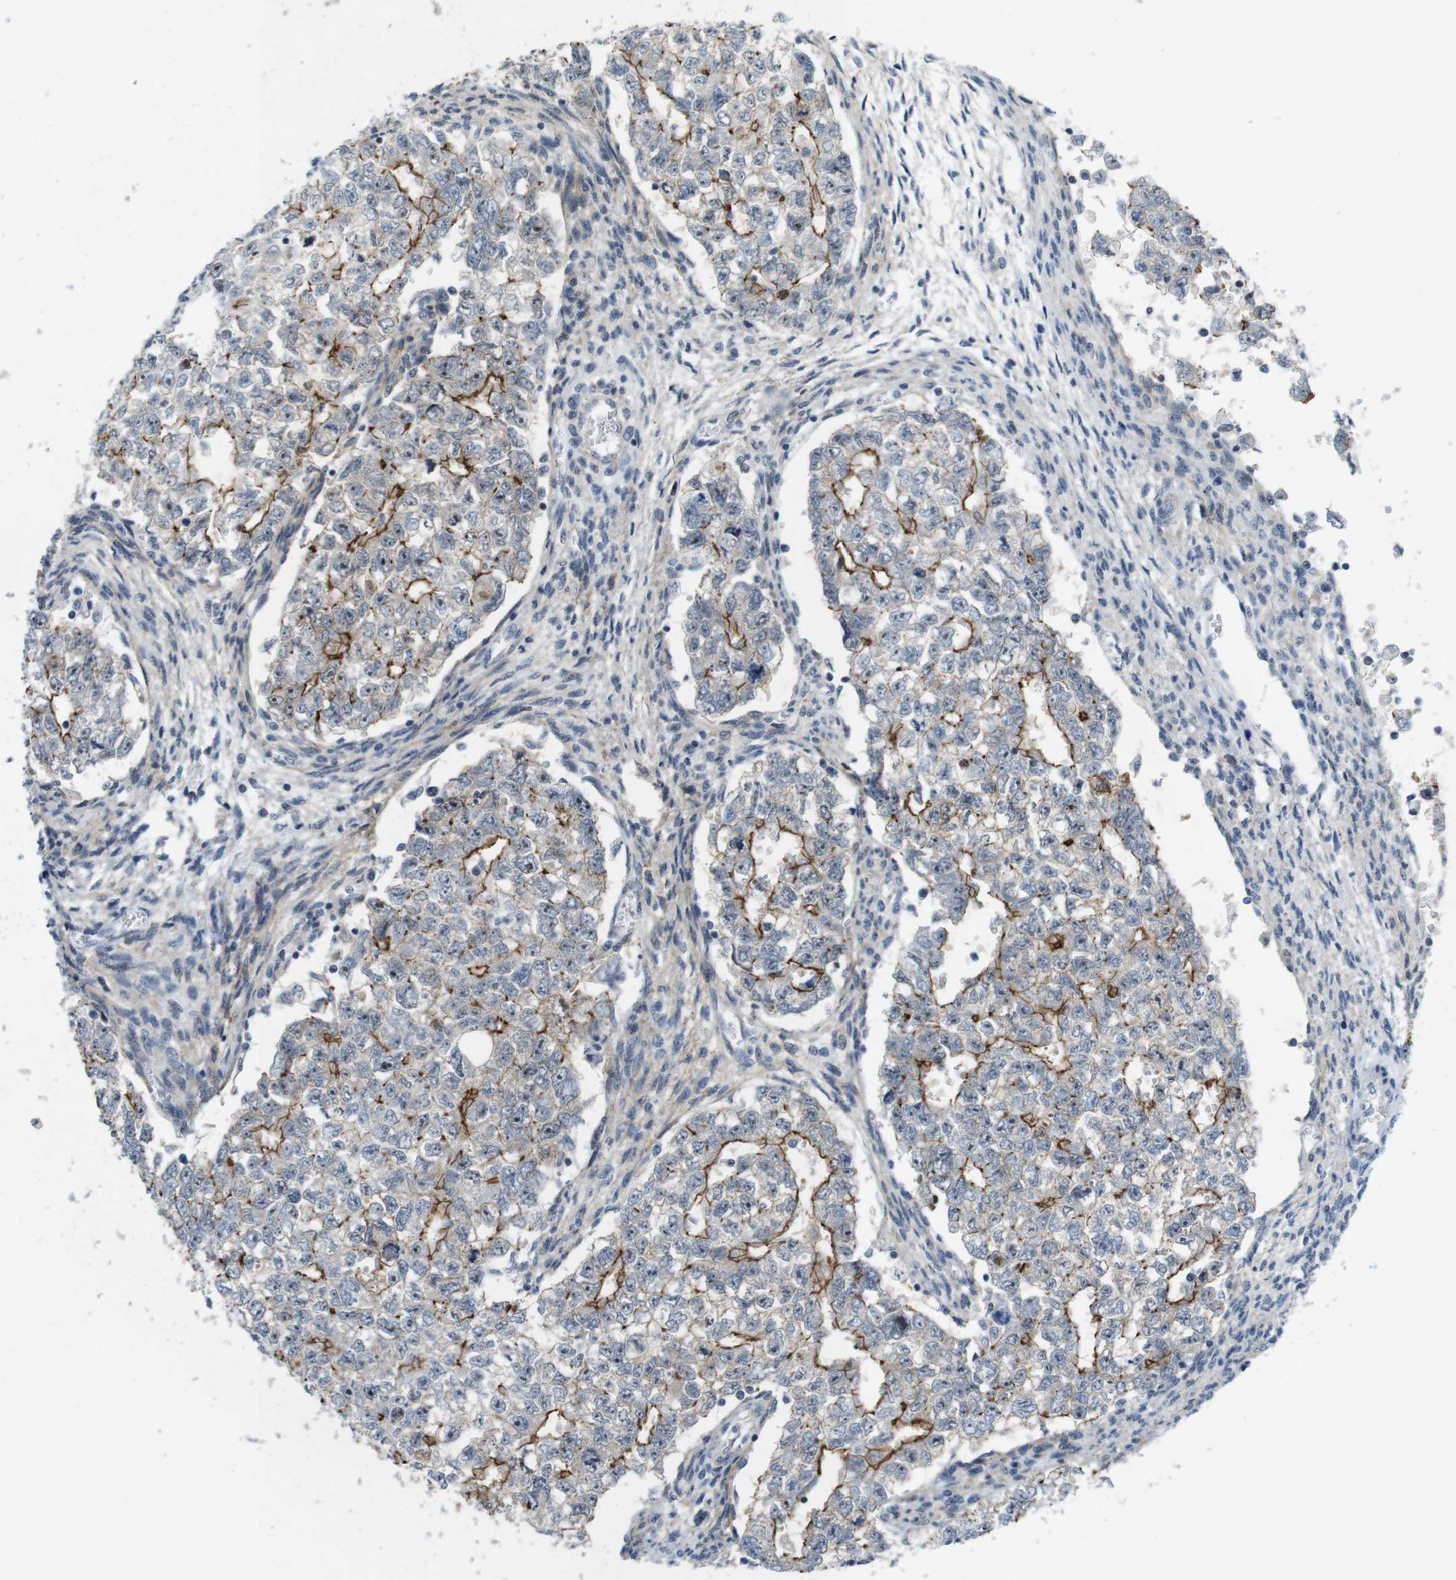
{"staining": {"intensity": "moderate", "quantity": "25%-75%", "location": "cytoplasmic/membranous"}, "tissue": "testis cancer", "cell_type": "Tumor cells", "image_type": "cancer", "snomed": [{"axis": "morphology", "description": "Seminoma, NOS"}, {"axis": "morphology", "description": "Carcinoma, Embryonal, NOS"}, {"axis": "topography", "description": "Testis"}], "caption": "Brown immunohistochemical staining in human testis cancer (embryonal carcinoma) shows moderate cytoplasmic/membranous expression in approximately 25%-75% of tumor cells. (brown staining indicates protein expression, while blue staining denotes nuclei).", "gene": "TJP3", "patient": {"sex": "male", "age": 38}}